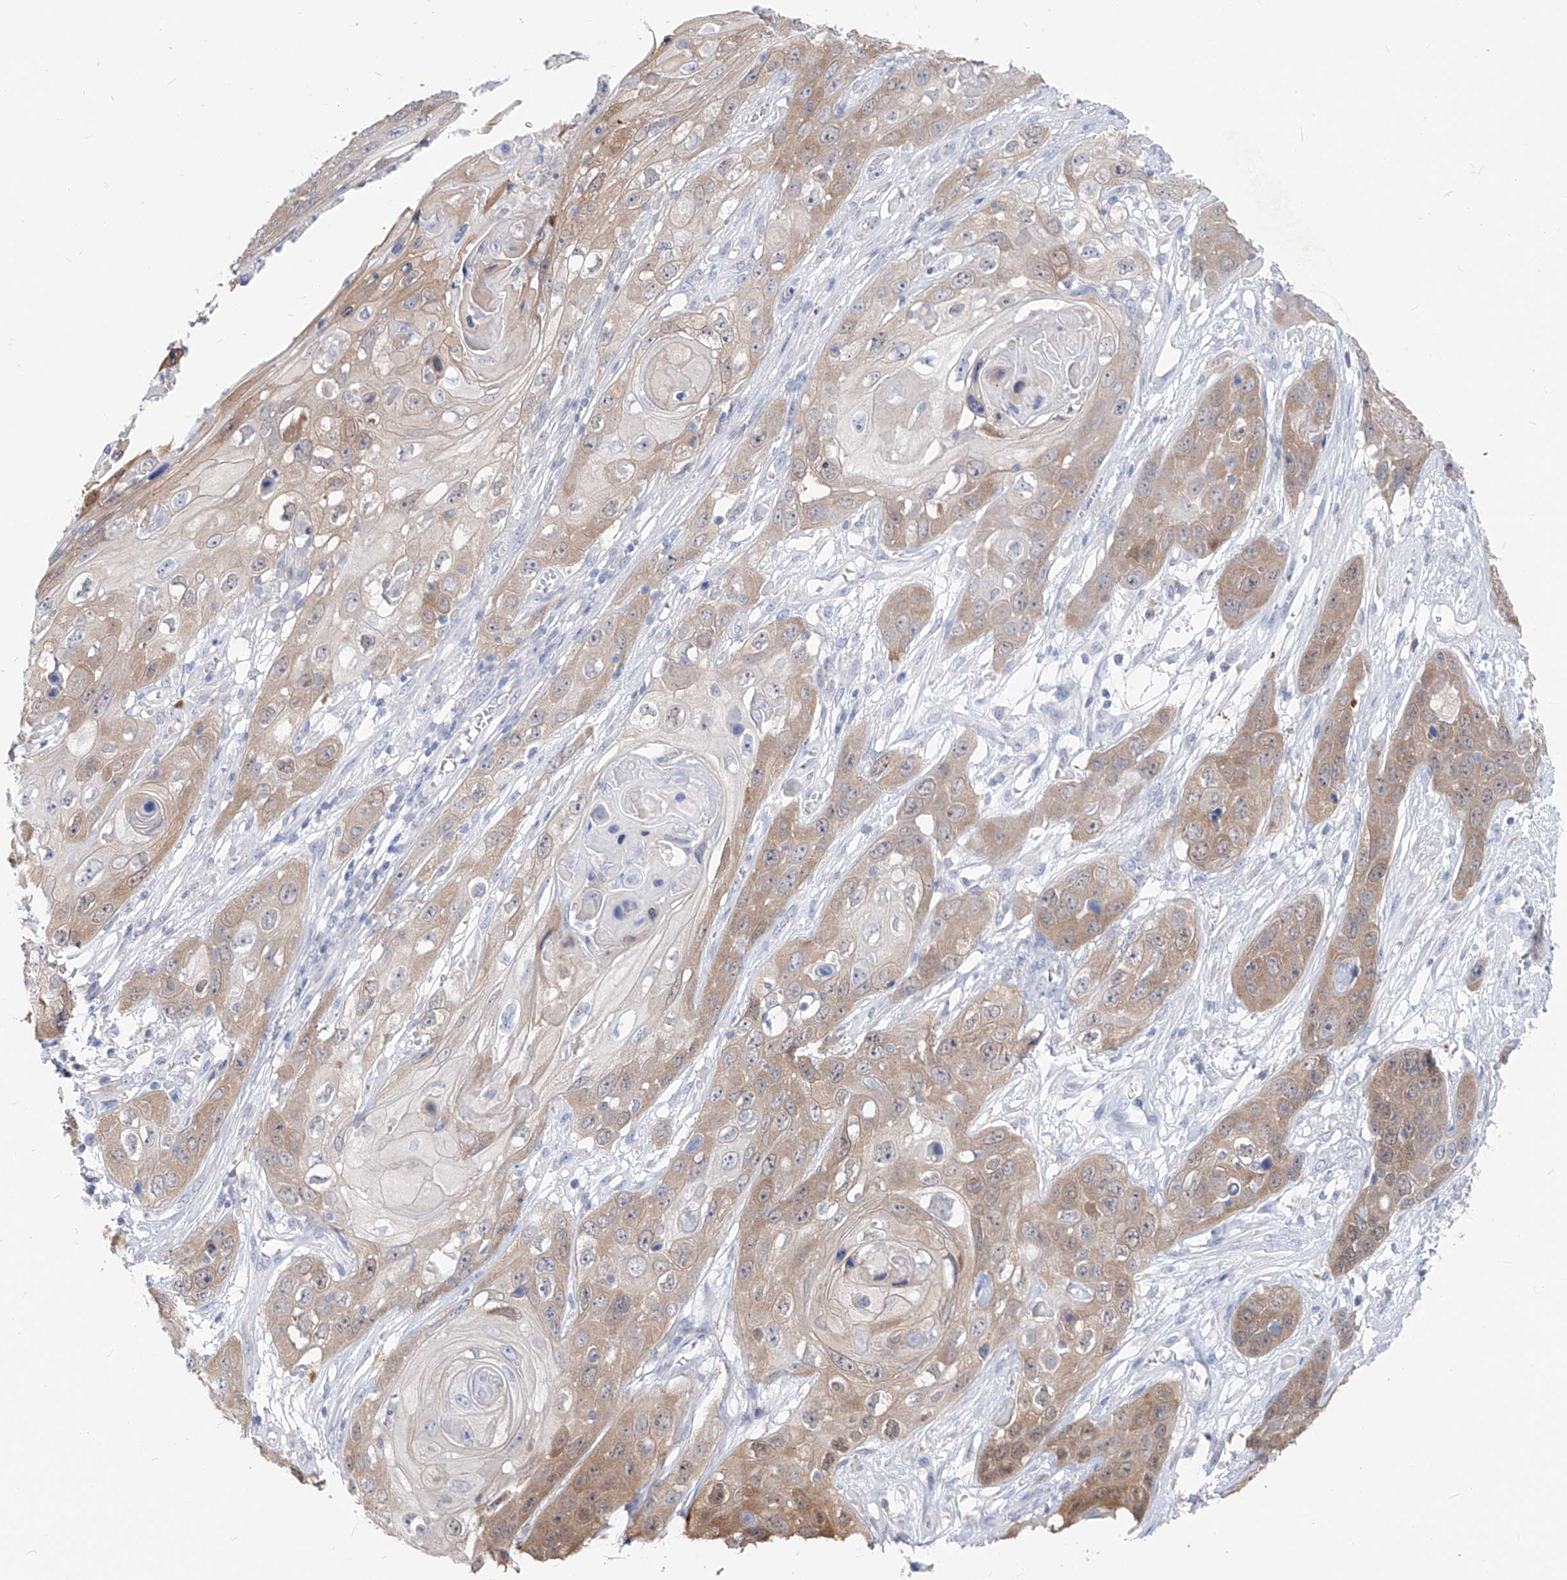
{"staining": {"intensity": "weak", "quantity": ">75%", "location": "cytoplasmic/membranous,nuclear"}, "tissue": "skin cancer", "cell_type": "Tumor cells", "image_type": "cancer", "snomed": [{"axis": "morphology", "description": "Squamous cell carcinoma, NOS"}, {"axis": "topography", "description": "Skin"}], "caption": "Skin squamous cell carcinoma stained for a protein (brown) shows weak cytoplasmic/membranous and nuclear positive staining in approximately >75% of tumor cells.", "gene": "UFL1", "patient": {"sex": "male", "age": 55}}